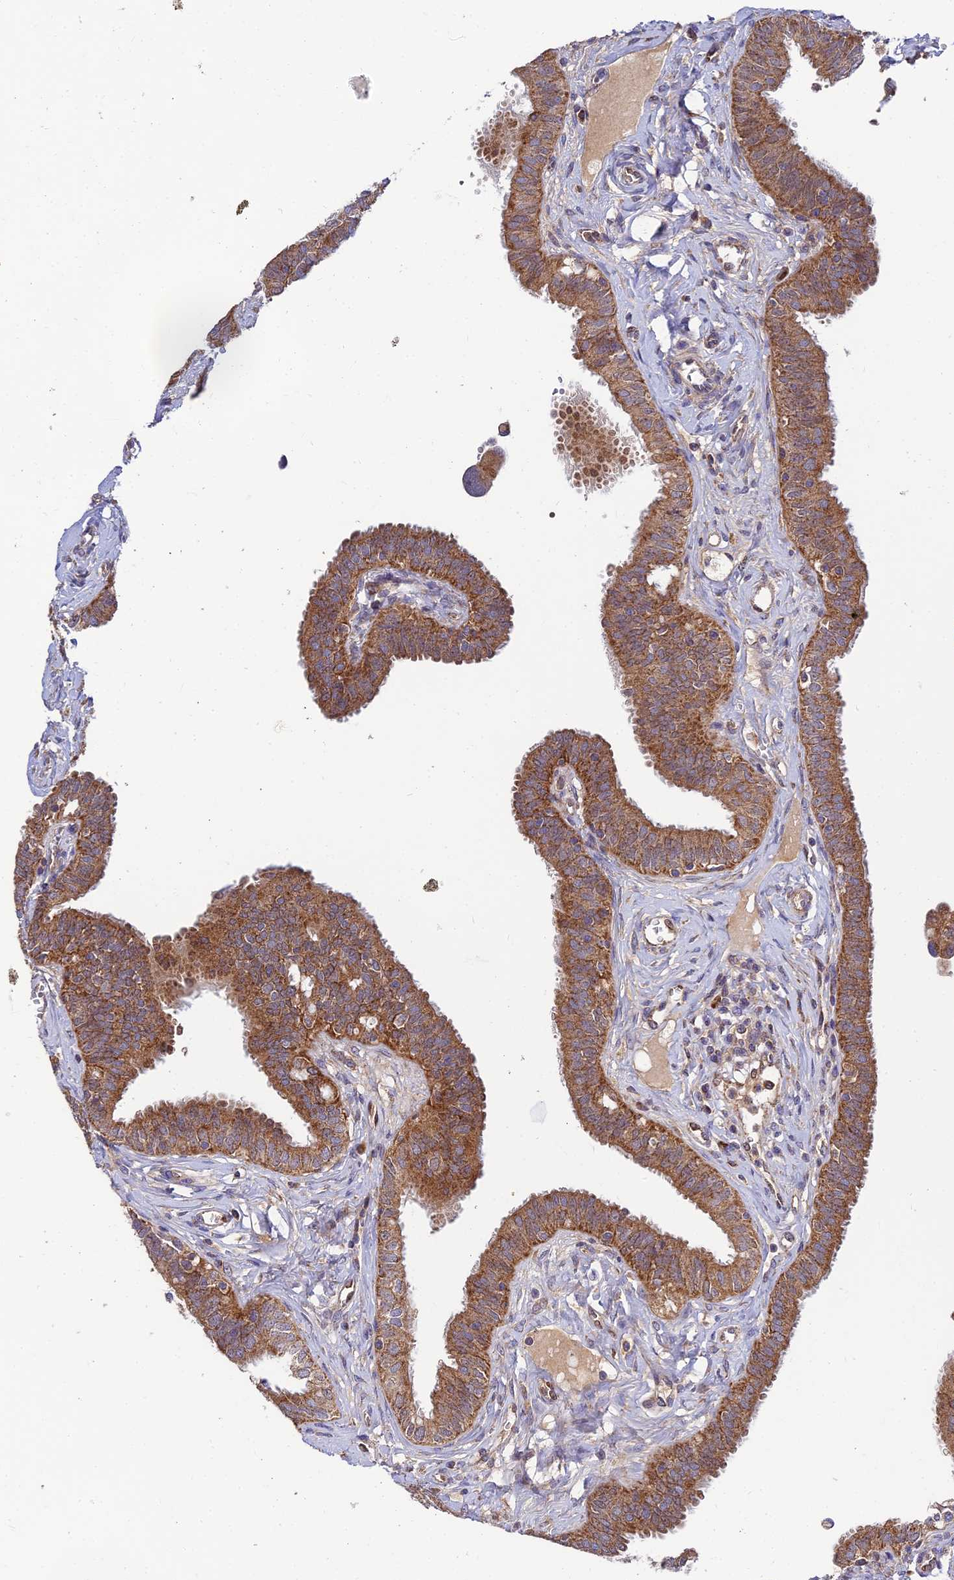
{"staining": {"intensity": "moderate", "quantity": ">75%", "location": "cytoplasmic/membranous"}, "tissue": "fallopian tube", "cell_type": "Glandular cells", "image_type": "normal", "snomed": [{"axis": "morphology", "description": "Normal tissue, NOS"}, {"axis": "morphology", "description": "Carcinoma, NOS"}, {"axis": "topography", "description": "Fallopian tube"}, {"axis": "topography", "description": "Ovary"}], "caption": "The immunohistochemical stain shows moderate cytoplasmic/membranous staining in glandular cells of benign fallopian tube.", "gene": "PODNL1", "patient": {"sex": "female", "age": 59}}